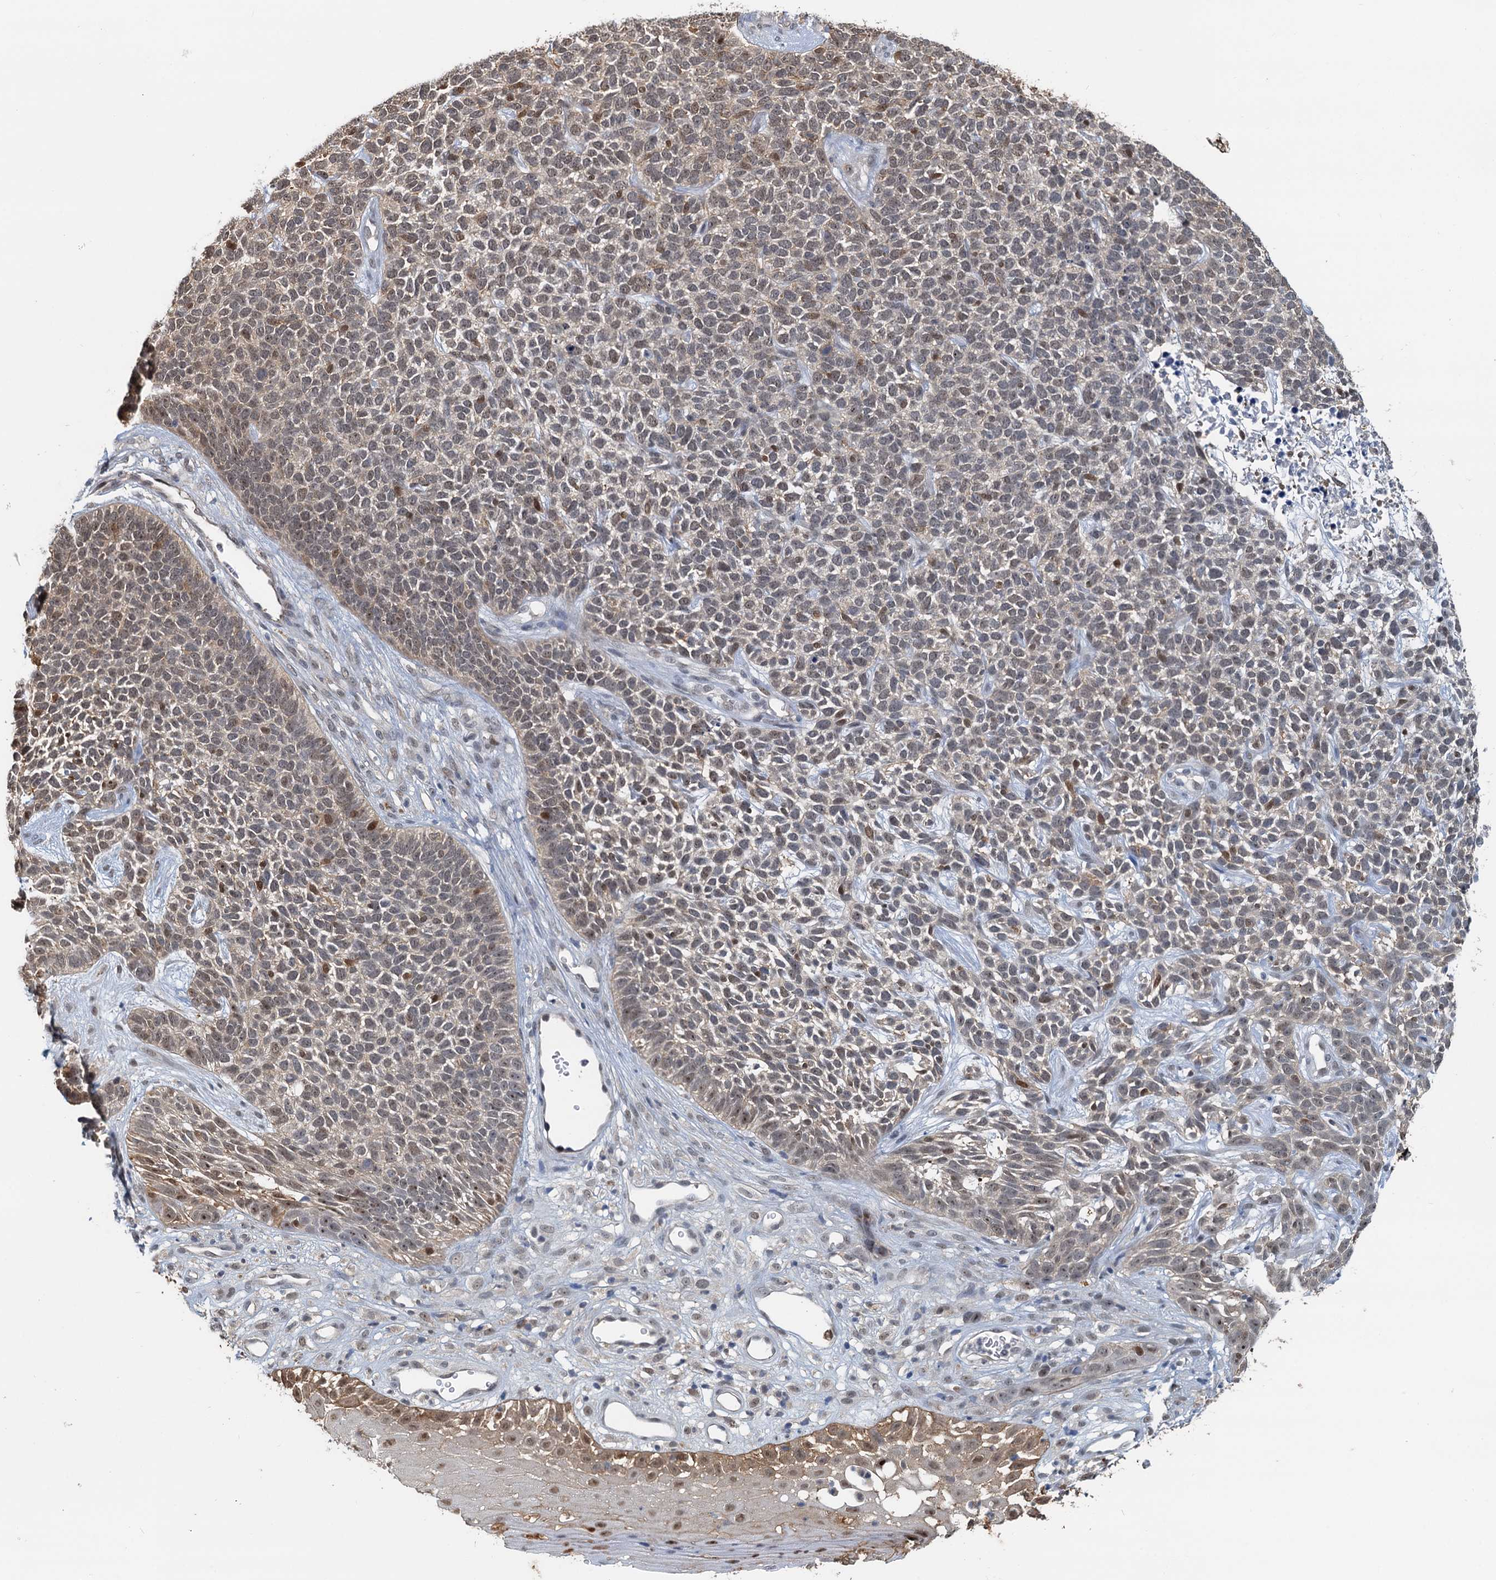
{"staining": {"intensity": "weak", "quantity": "25%-75%", "location": "nuclear"}, "tissue": "skin cancer", "cell_type": "Tumor cells", "image_type": "cancer", "snomed": [{"axis": "morphology", "description": "Basal cell carcinoma"}, {"axis": "topography", "description": "Skin"}], "caption": "Brown immunohistochemical staining in human skin cancer shows weak nuclear staining in about 25%-75% of tumor cells.", "gene": "SPINDOC", "patient": {"sex": "female", "age": 84}}